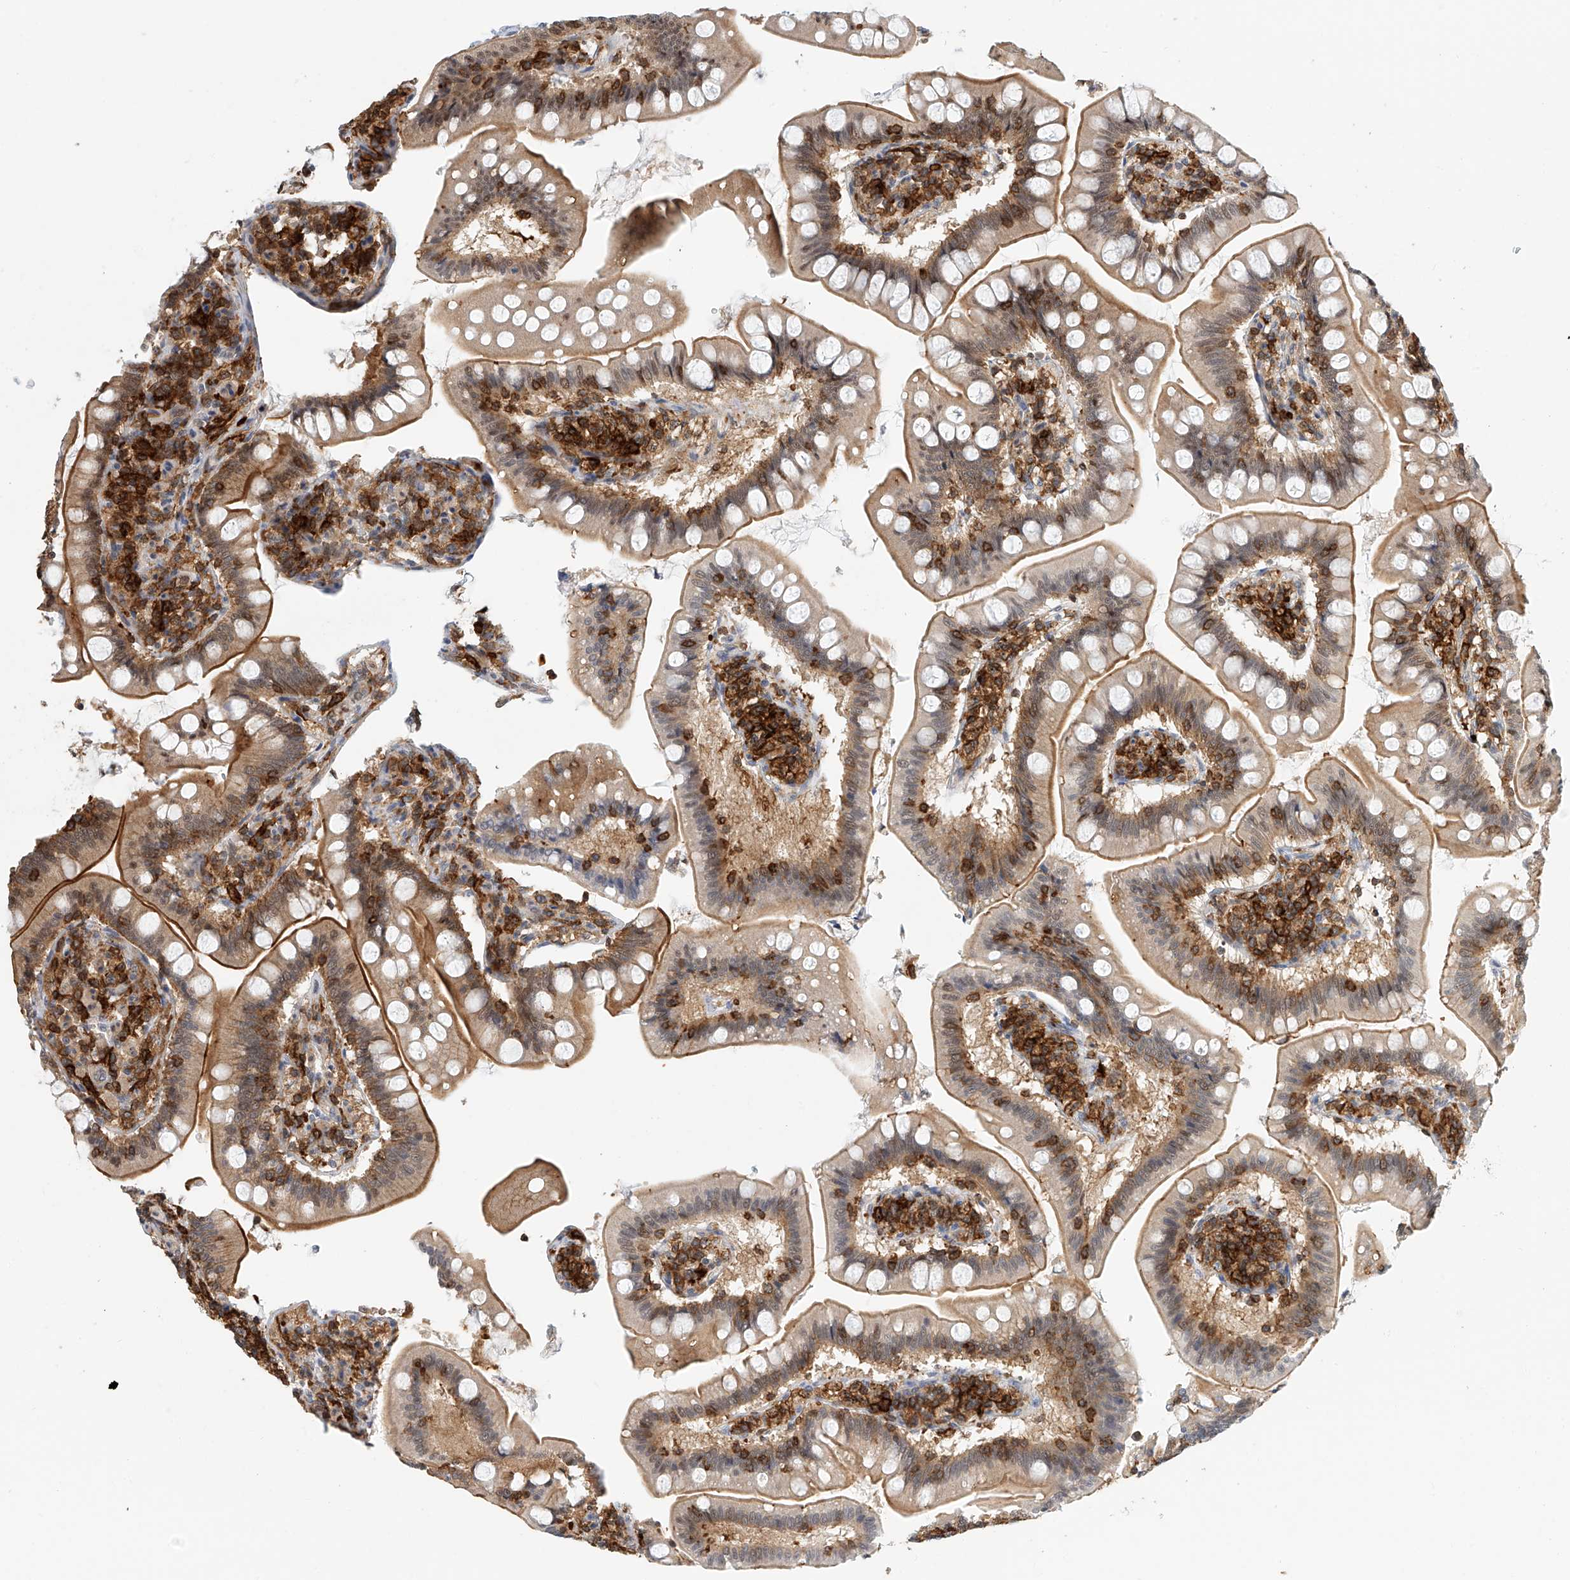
{"staining": {"intensity": "moderate", "quantity": ">75%", "location": "cytoplasmic/membranous"}, "tissue": "small intestine", "cell_type": "Glandular cells", "image_type": "normal", "snomed": [{"axis": "morphology", "description": "Normal tissue, NOS"}, {"axis": "topography", "description": "Small intestine"}], "caption": "IHC image of normal human small intestine stained for a protein (brown), which exhibits medium levels of moderate cytoplasmic/membranous expression in about >75% of glandular cells.", "gene": "MICAL1", "patient": {"sex": "male", "age": 7}}